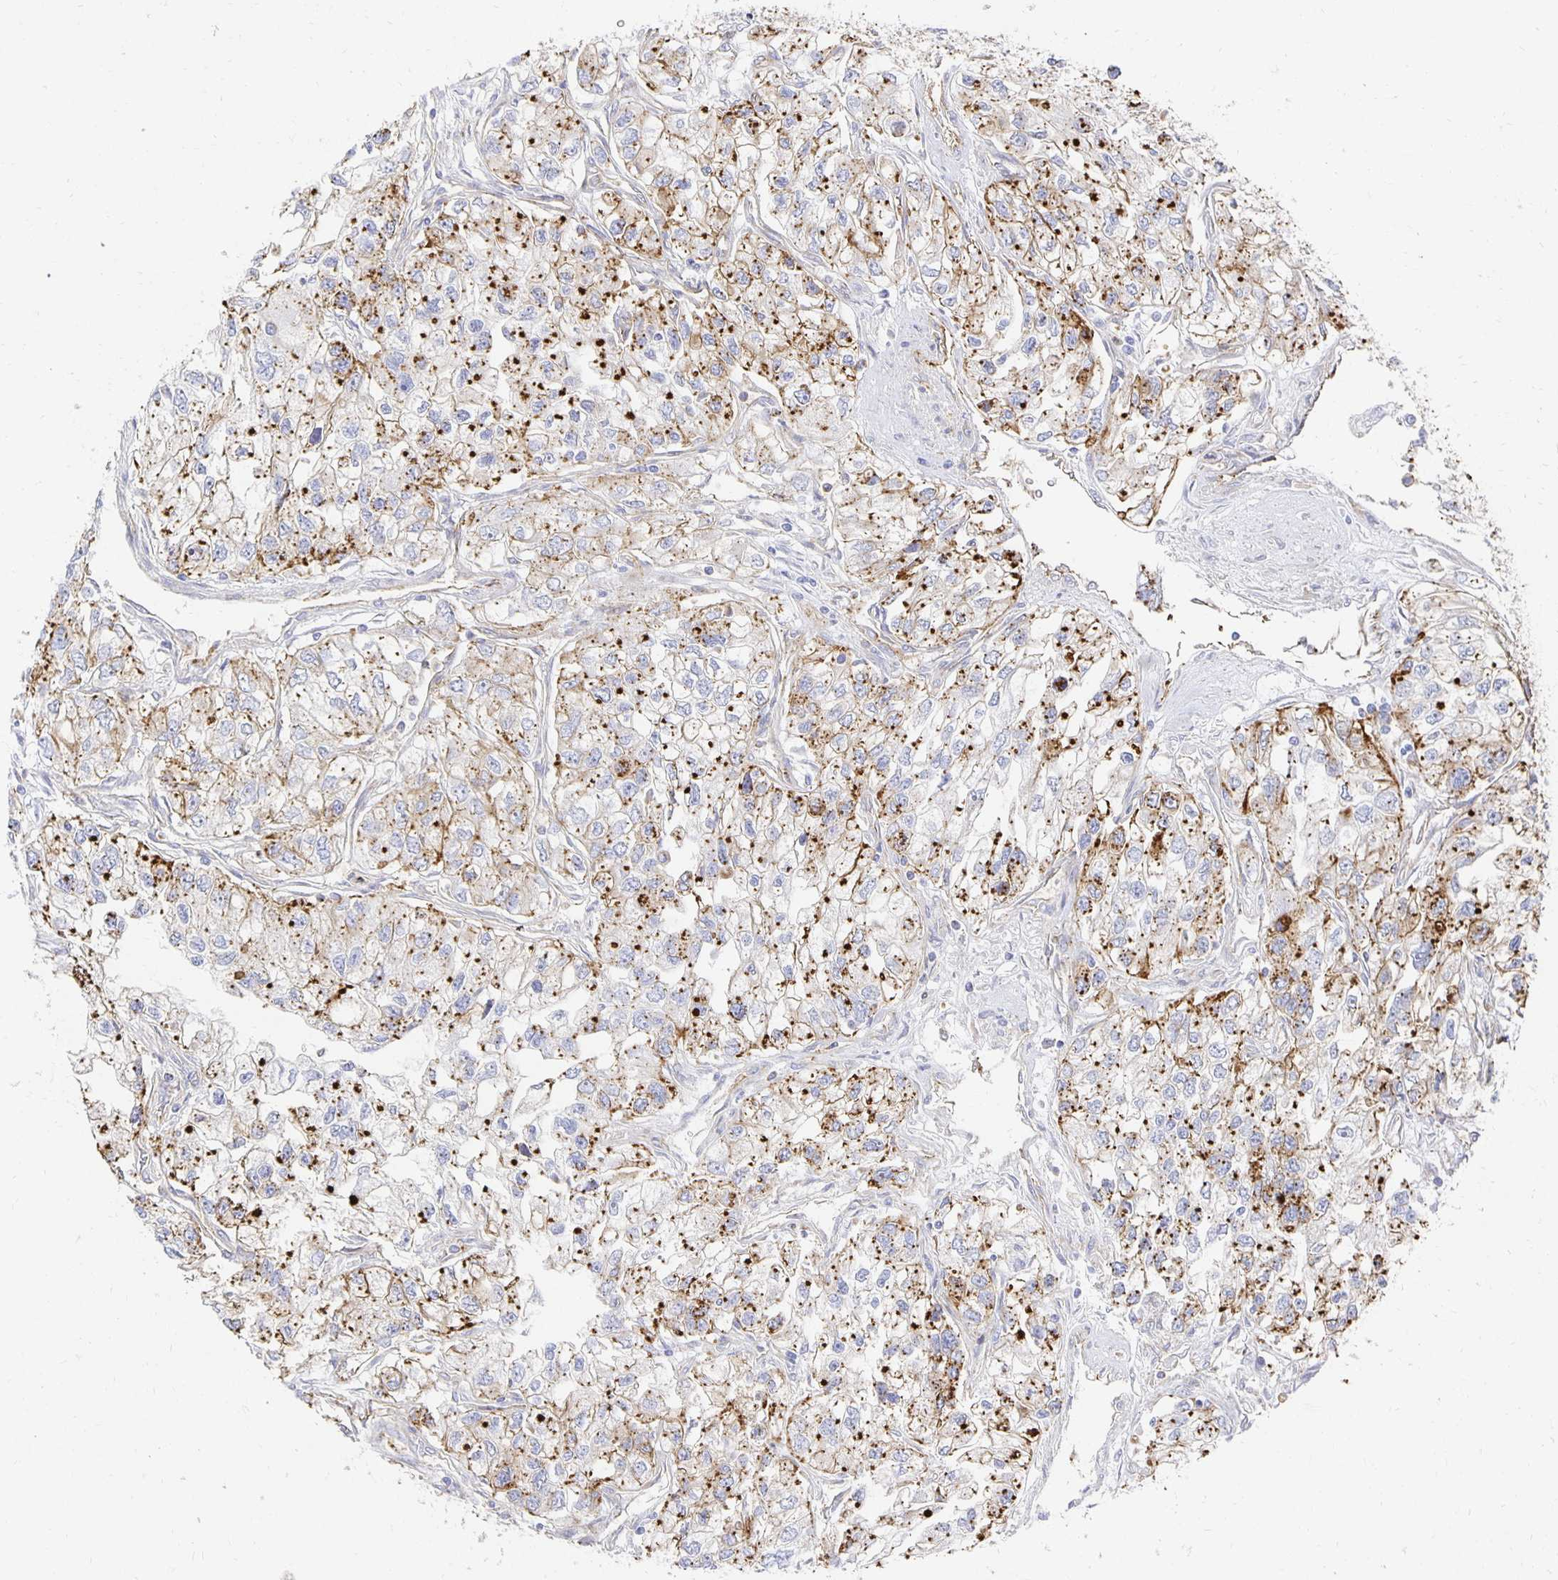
{"staining": {"intensity": "moderate", "quantity": ">75%", "location": "cytoplasmic/membranous"}, "tissue": "renal cancer", "cell_type": "Tumor cells", "image_type": "cancer", "snomed": [{"axis": "morphology", "description": "Adenocarcinoma, NOS"}, {"axis": "topography", "description": "Kidney"}], "caption": "Renal cancer (adenocarcinoma) stained with a brown dye shows moderate cytoplasmic/membranous positive expression in about >75% of tumor cells.", "gene": "TAAR1", "patient": {"sex": "female", "age": 59}}